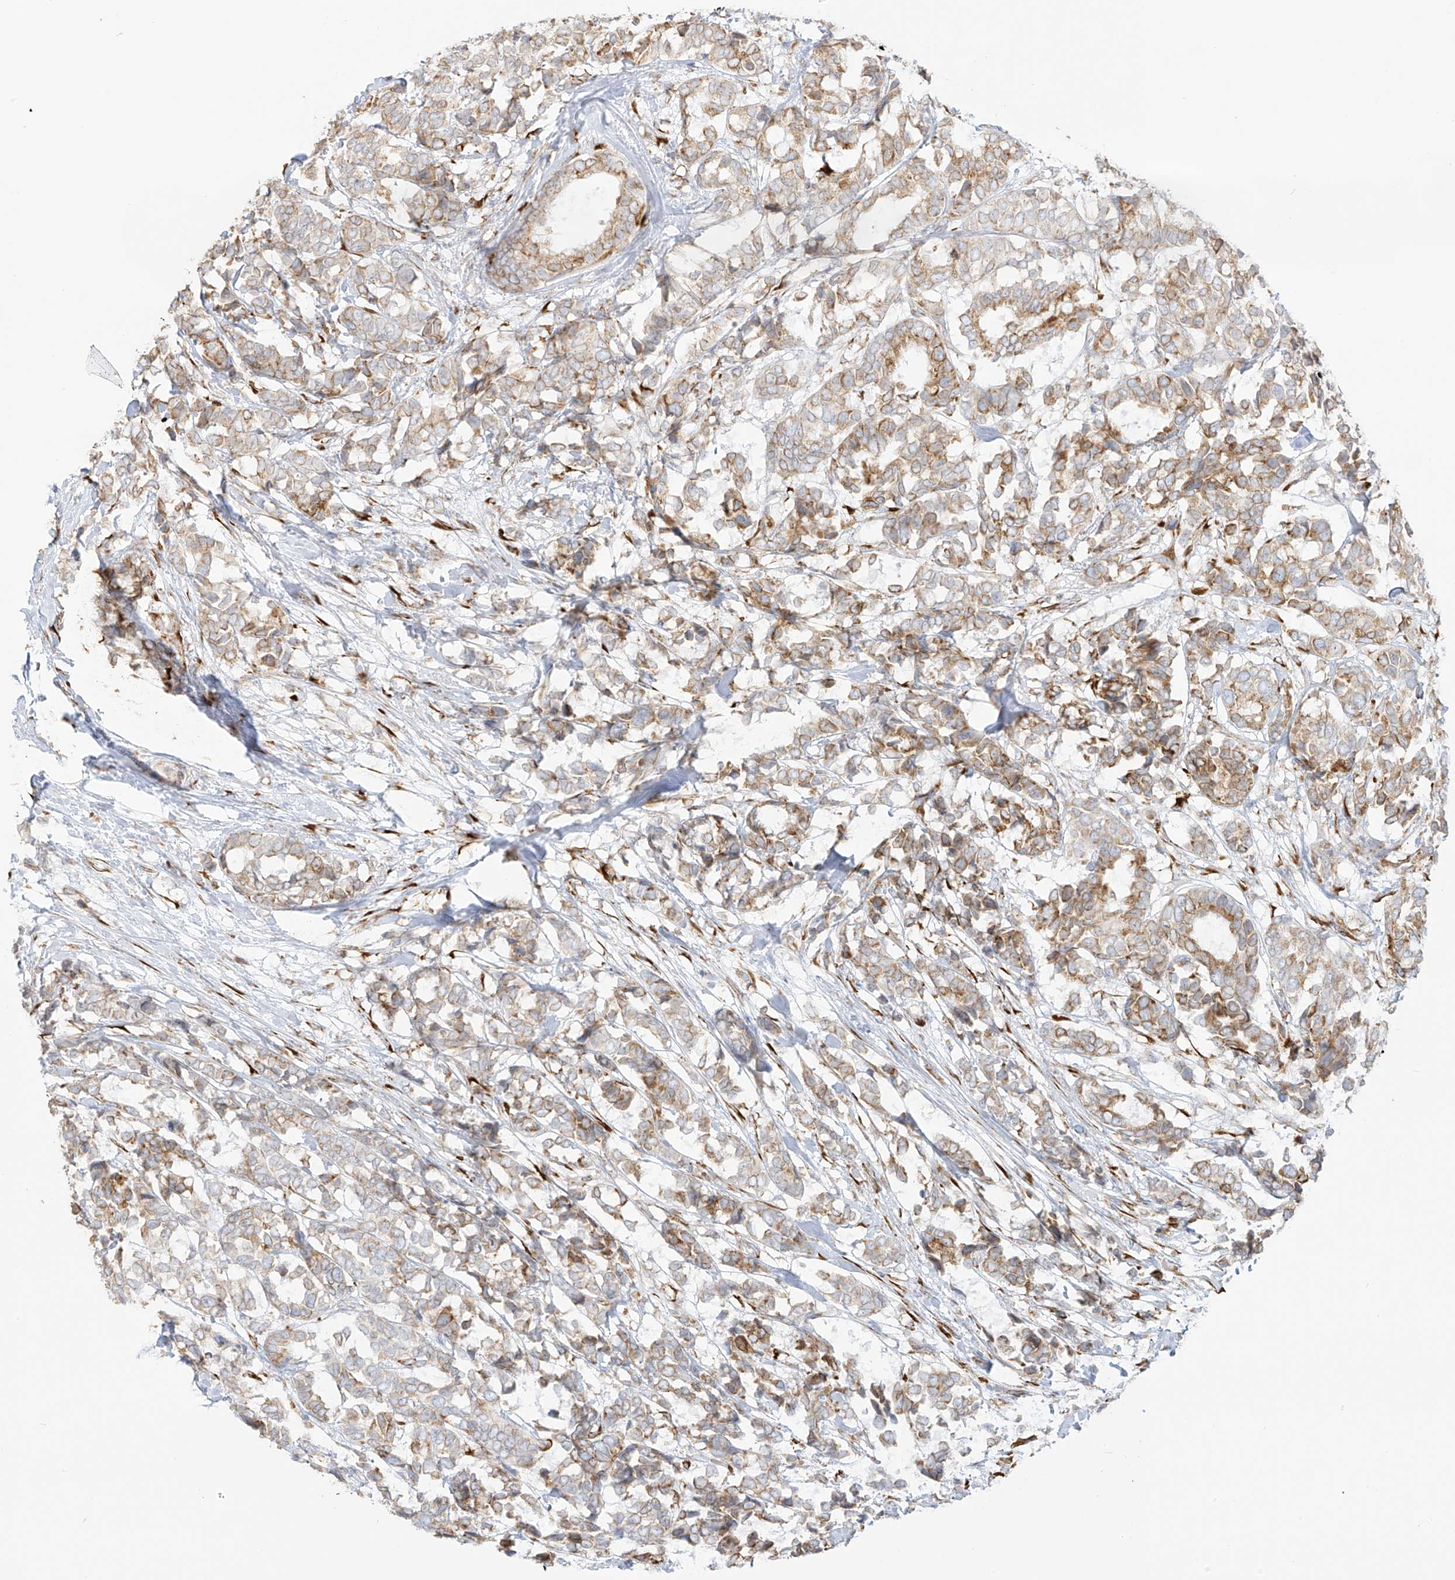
{"staining": {"intensity": "weak", "quantity": "25%-75%", "location": "cytoplasmic/membranous"}, "tissue": "breast cancer", "cell_type": "Tumor cells", "image_type": "cancer", "snomed": [{"axis": "morphology", "description": "Duct carcinoma"}, {"axis": "topography", "description": "Breast"}], "caption": "Immunohistochemistry (IHC) histopathology image of neoplastic tissue: human breast cancer stained using immunohistochemistry shows low levels of weak protein expression localized specifically in the cytoplasmic/membranous of tumor cells, appearing as a cytoplasmic/membranous brown color.", "gene": "LRRC59", "patient": {"sex": "female", "age": 87}}